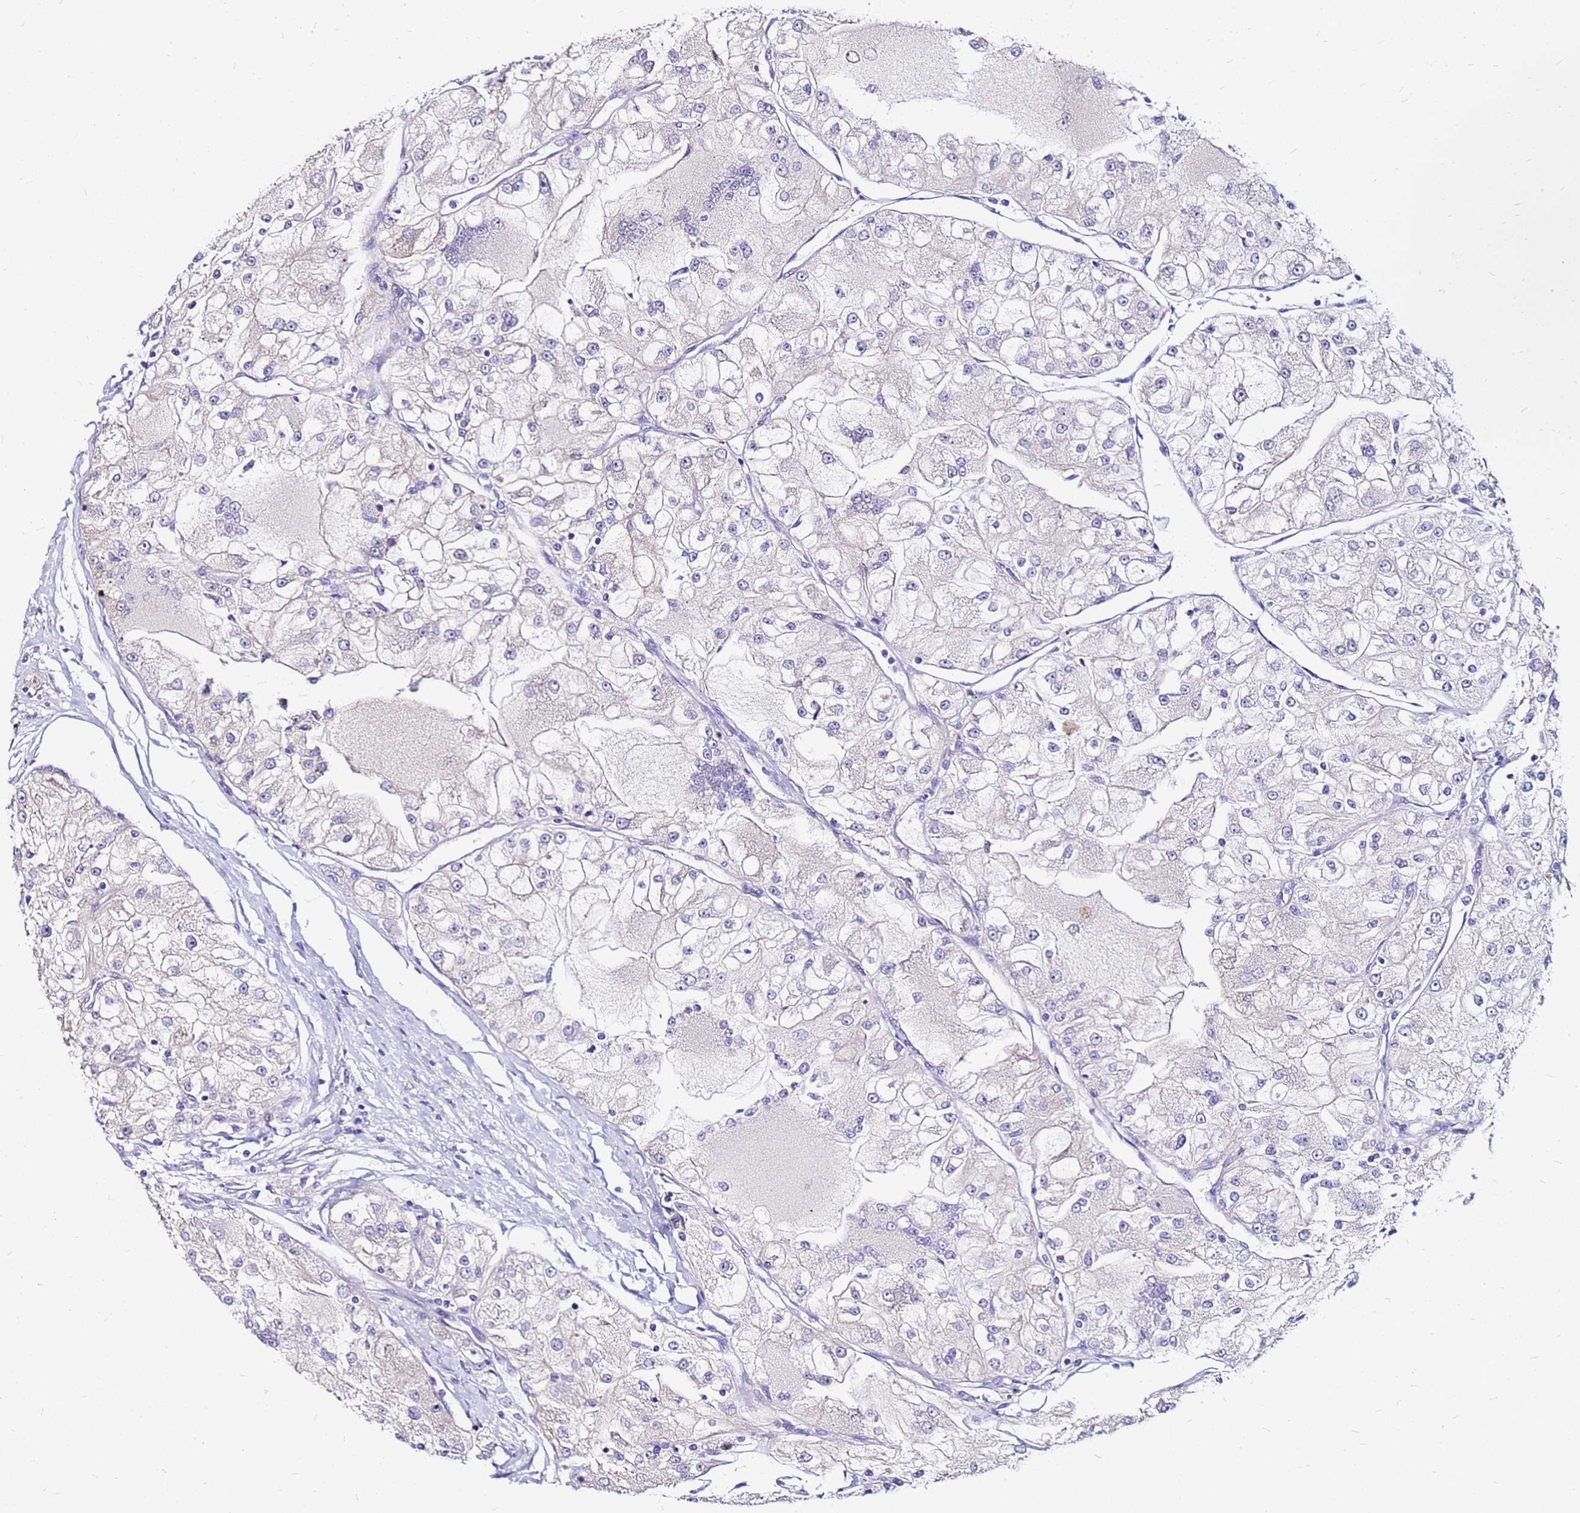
{"staining": {"intensity": "negative", "quantity": "none", "location": "none"}, "tissue": "renal cancer", "cell_type": "Tumor cells", "image_type": "cancer", "snomed": [{"axis": "morphology", "description": "Adenocarcinoma, NOS"}, {"axis": "topography", "description": "Kidney"}], "caption": "This is a photomicrograph of IHC staining of renal cancer (adenocarcinoma), which shows no staining in tumor cells.", "gene": "ARHGEF5", "patient": {"sex": "female", "age": 72}}